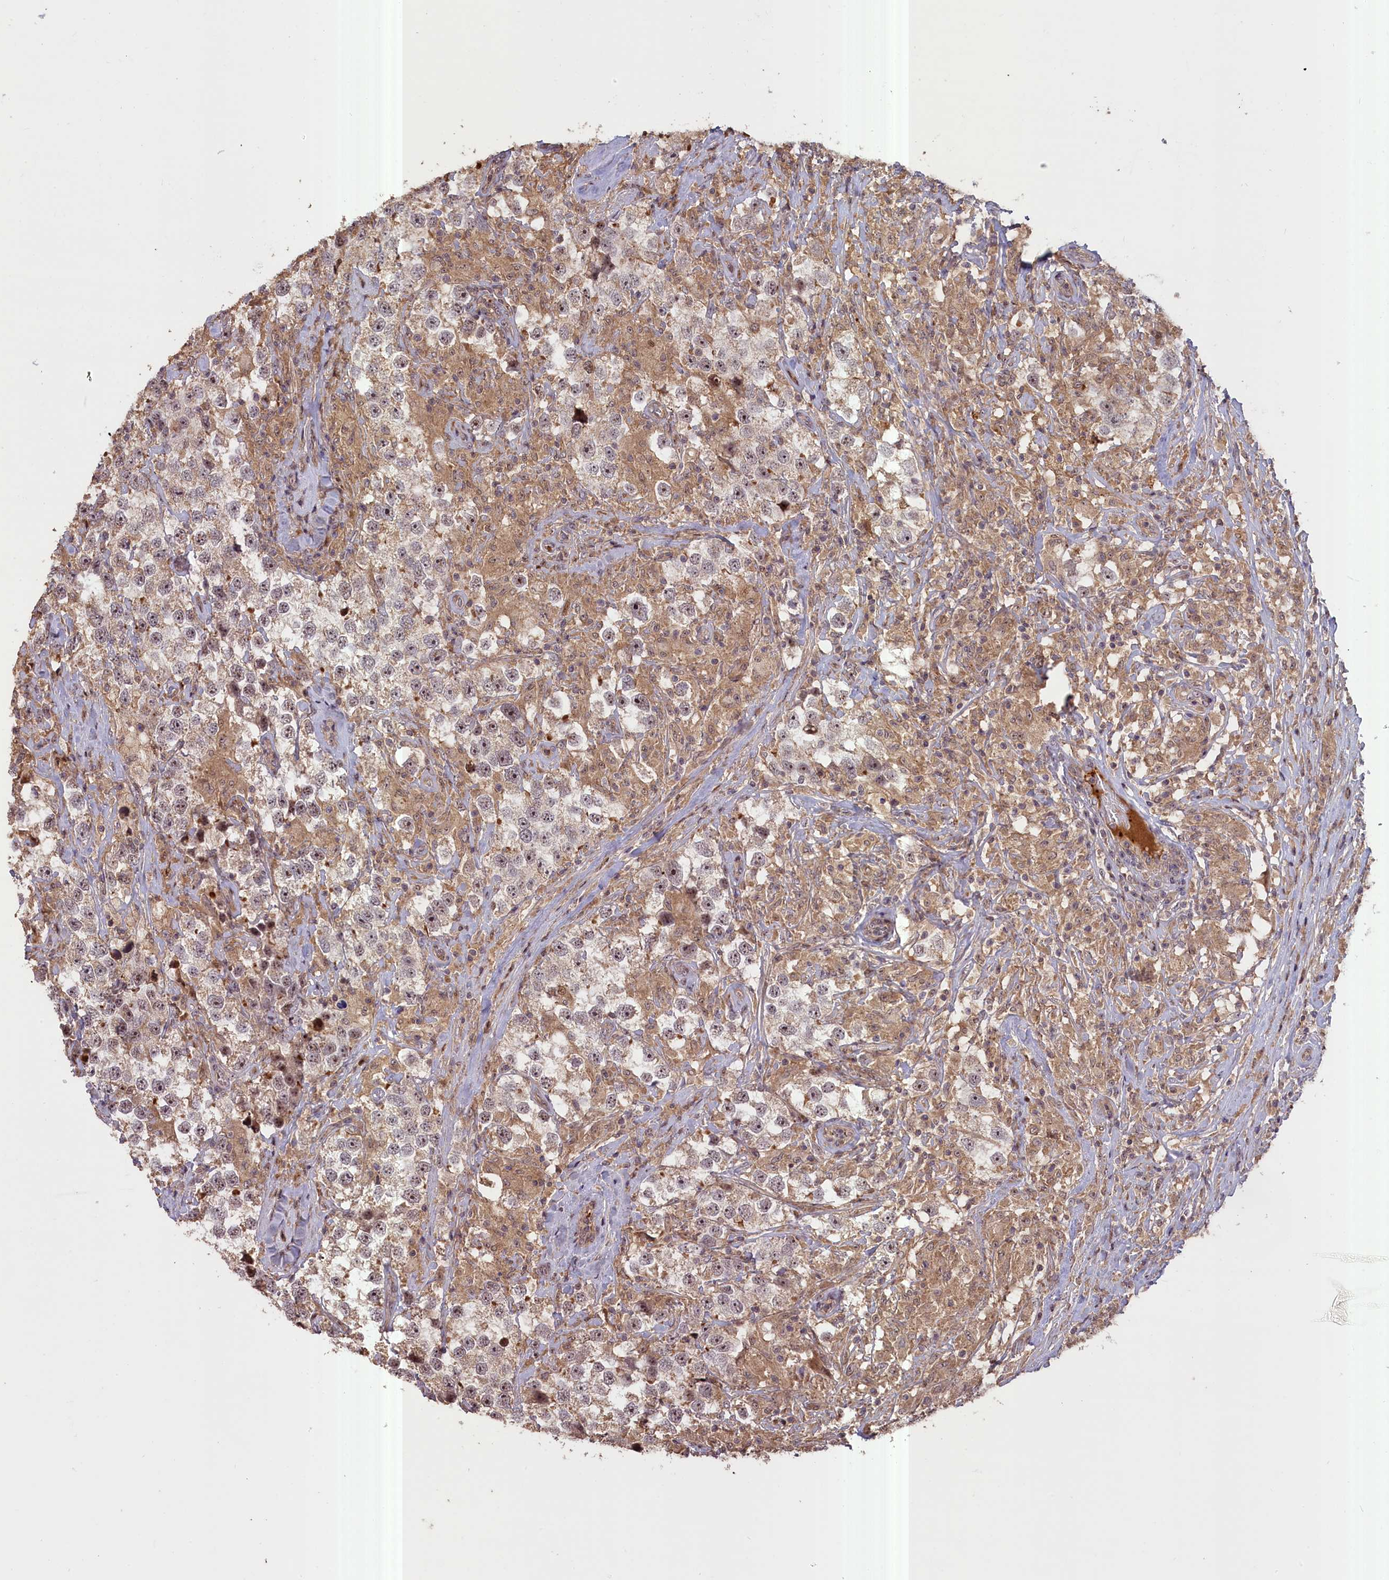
{"staining": {"intensity": "moderate", "quantity": "25%-75%", "location": "cytoplasmic/membranous,nuclear"}, "tissue": "testis cancer", "cell_type": "Tumor cells", "image_type": "cancer", "snomed": [{"axis": "morphology", "description": "Seminoma, NOS"}, {"axis": "topography", "description": "Testis"}], "caption": "This micrograph exhibits testis cancer (seminoma) stained with immunohistochemistry (IHC) to label a protein in brown. The cytoplasmic/membranous and nuclear of tumor cells show moderate positivity for the protein. Nuclei are counter-stained blue.", "gene": "FUZ", "patient": {"sex": "male", "age": 46}}